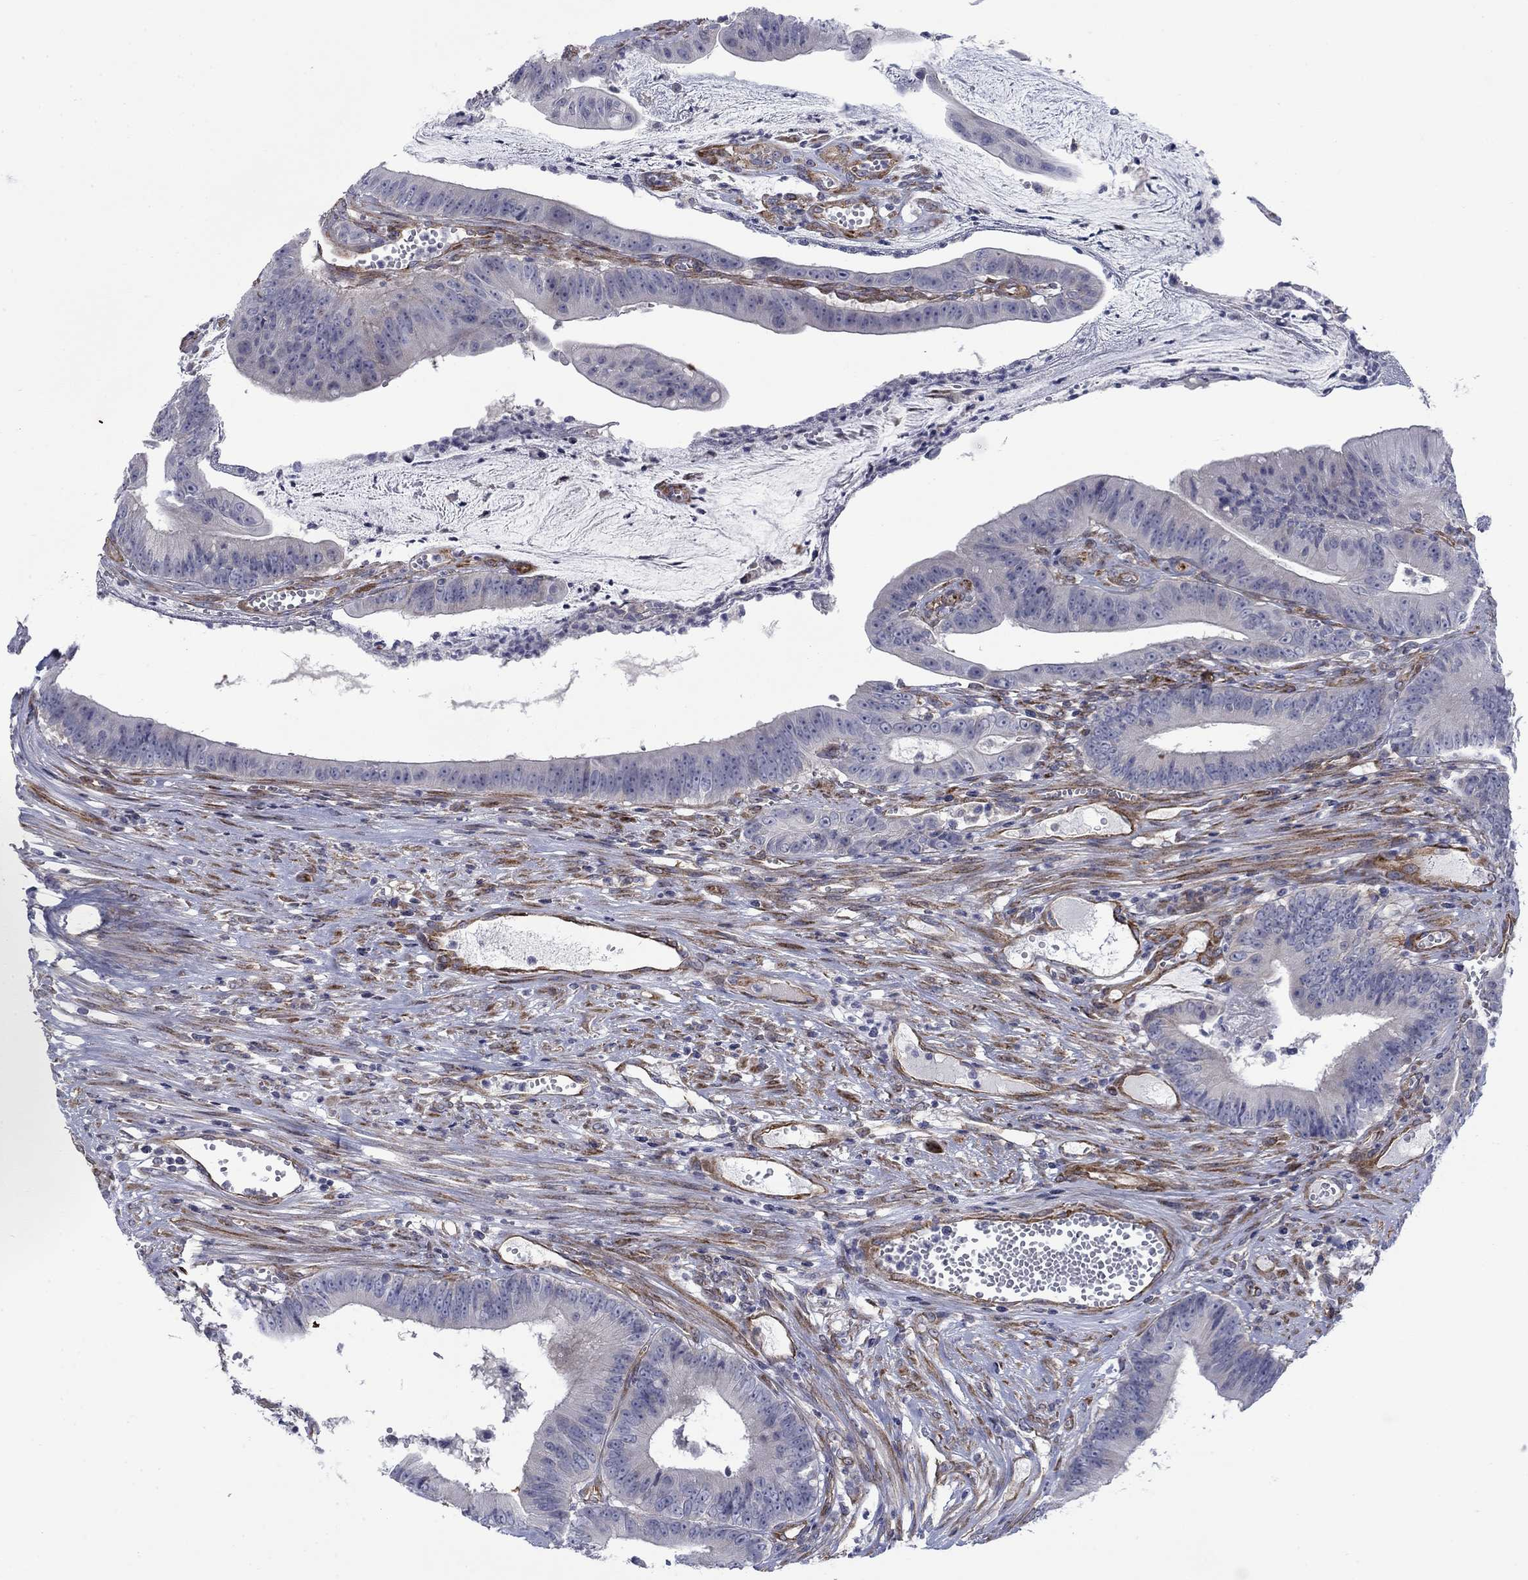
{"staining": {"intensity": "negative", "quantity": "none", "location": "none"}, "tissue": "colorectal cancer", "cell_type": "Tumor cells", "image_type": "cancer", "snomed": [{"axis": "morphology", "description": "Adenocarcinoma, NOS"}, {"axis": "topography", "description": "Colon"}], "caption": "Immunohistochemistry of colorectal cancer shows no positivity in tumor cells.", "gene": "FXR1", "patient": {"sex": "female", "age": 69}}